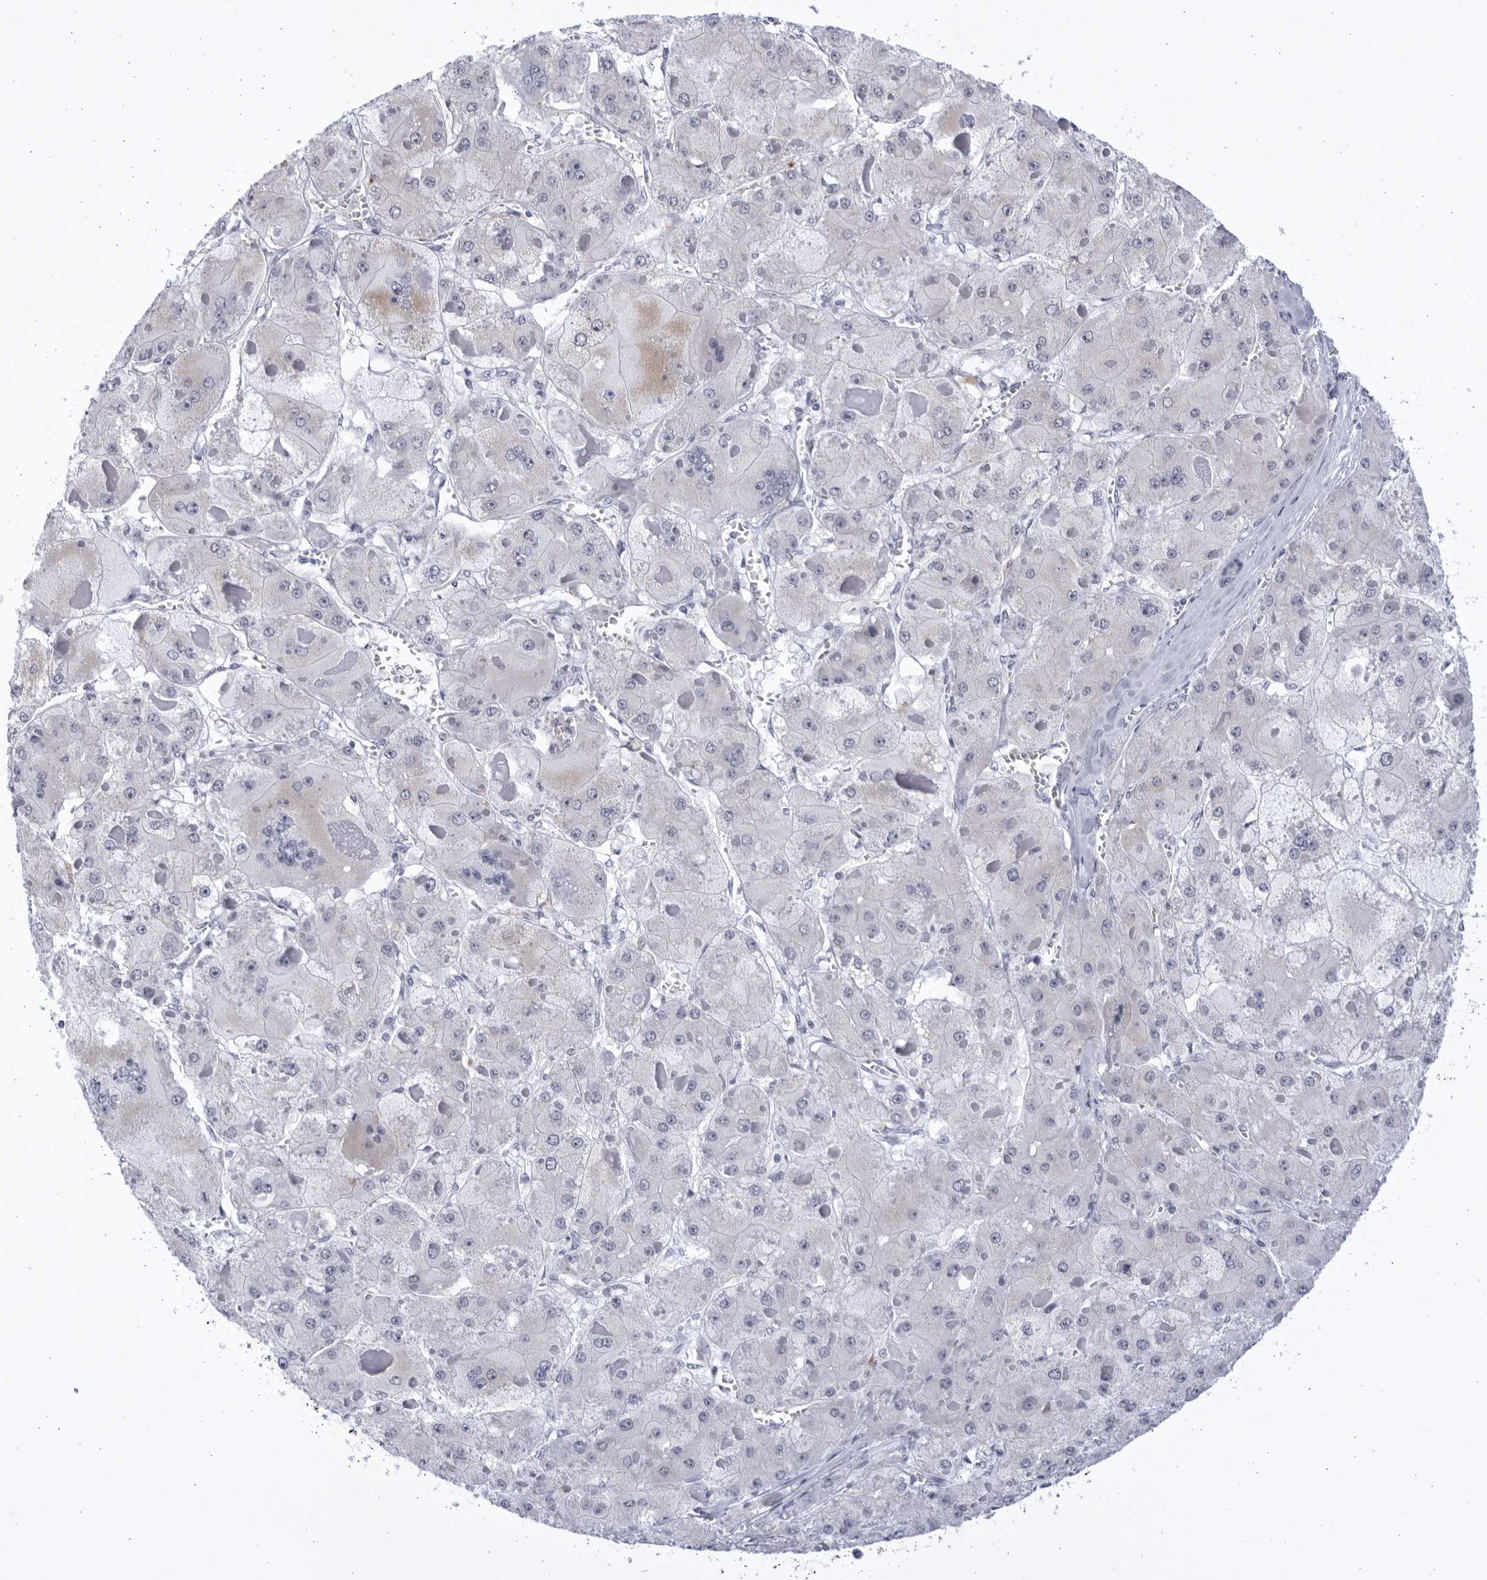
{"staining": {"intensity": "negative", "quantity": "none", "location": "none"}, "tissue": "liver cancer", "cell_type": "Tumor cells", "image_type": "cancer", "snomed": [{"axis": "morphology", "description": "Carcinoma, Hepatocellular, NOS"}, {"axis": "topography", "description": "Liver"}], "caption": "High magnification brightfield microscopy of liver hepatocellular carcinoma stained with DAB (3,3'-diaminobenzidine) (brown) and counterstained with hematoxylin (blue): tumor cells show no significant expression.", "gene": "CCDC181", "patient": {"sex": "female", "age": 73}}